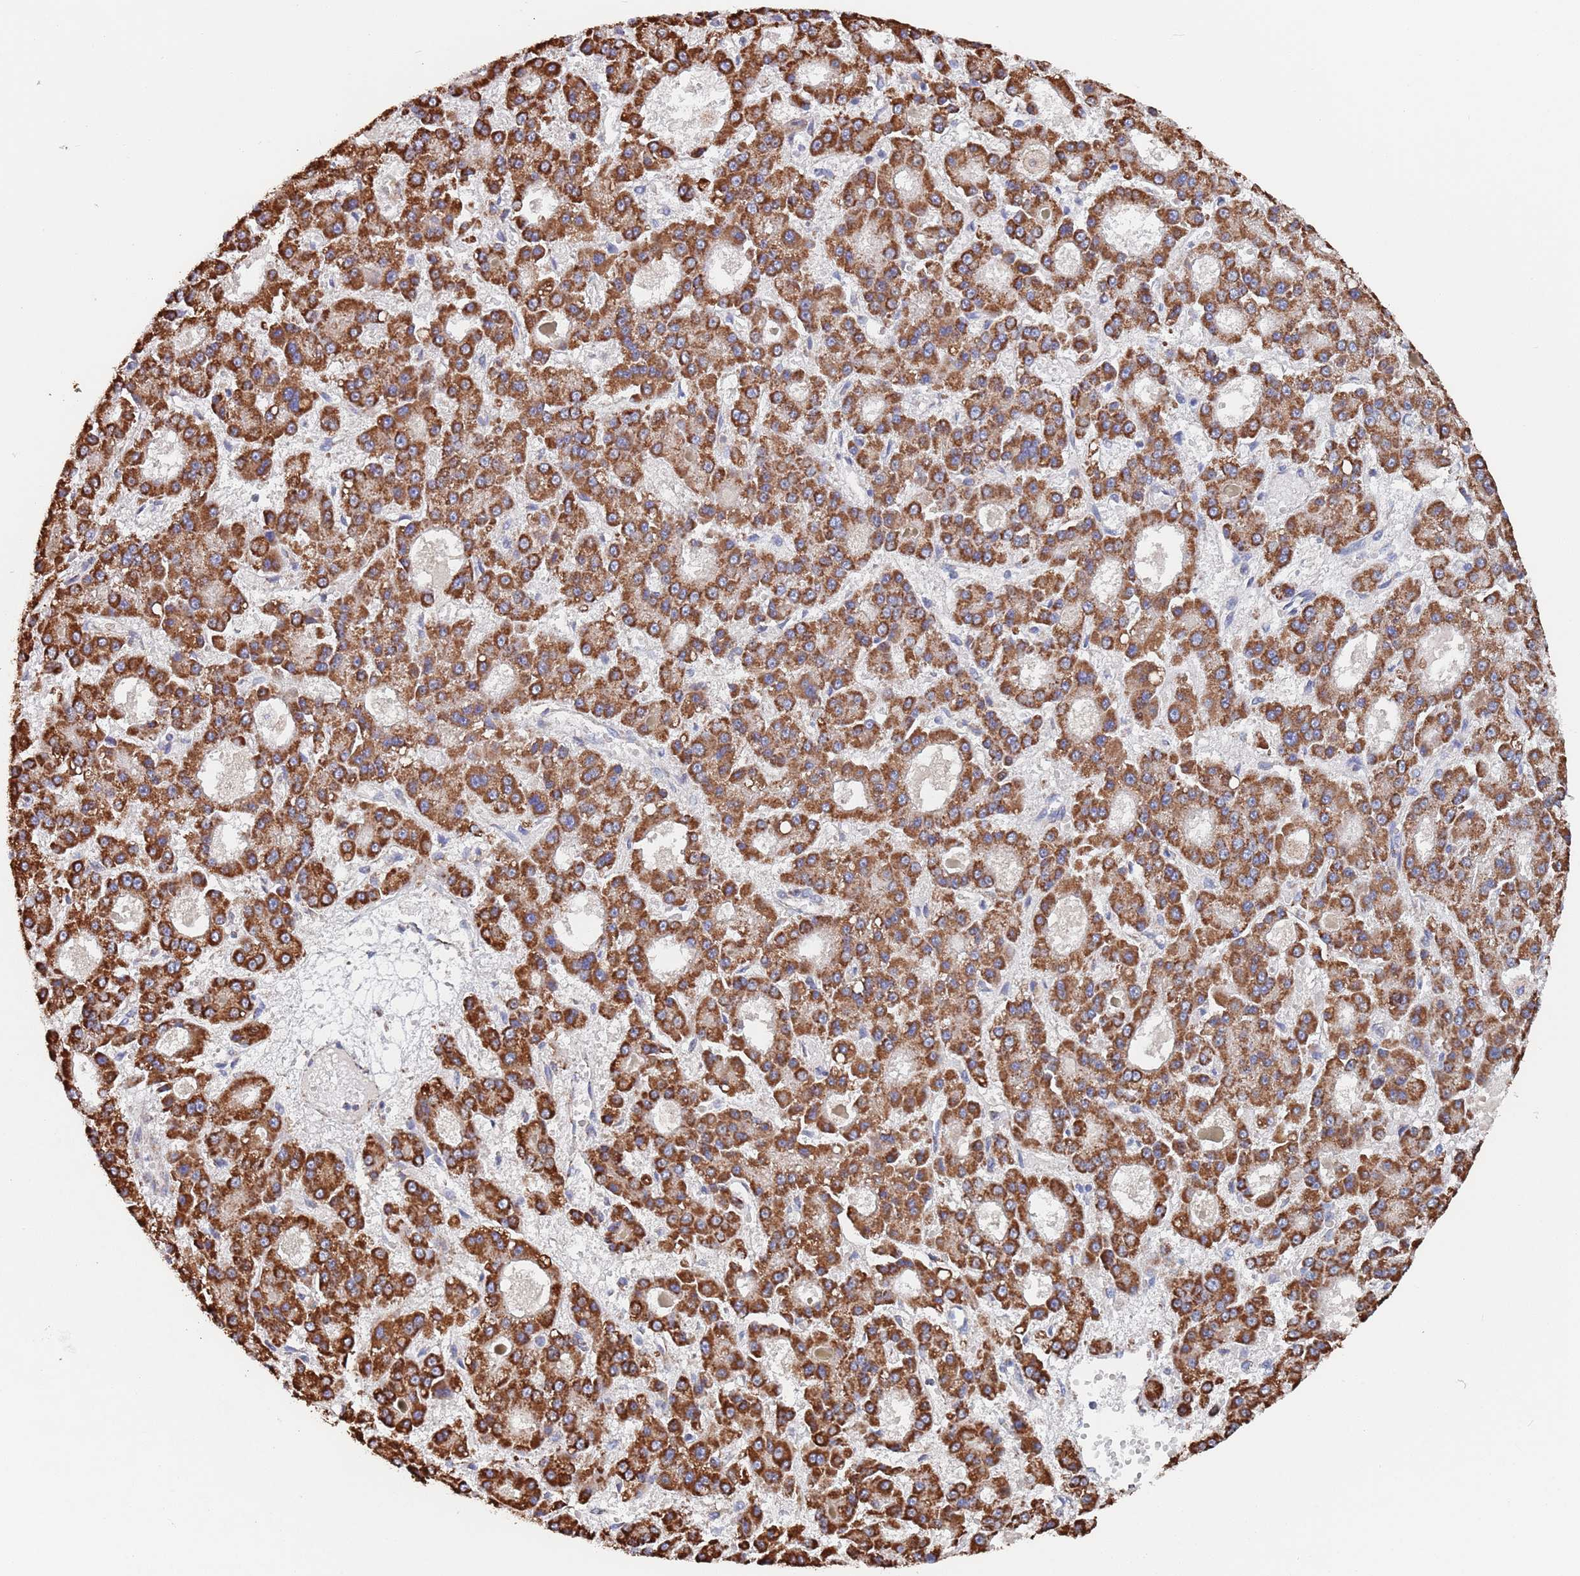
{"staining": {"intensity": "strong", "quantity": ">75%", "location": "cytoplasmic/membranous"}, "tissue": "liver cancer", "cell_type": "Tumor cells", "image_type": "cancer", "snomed": [{"axis": "morphology", "description": "Carcinoma, Hepatocellular, NOS"}, {"axis": "topography", "description": "Liver"}], "caption": "IHC of hepatocellular carcinoma (liver) displays high levels of strong cytoplasmic/membranous positivity in about >75% of tumor cells.", "gene": "PGP", "patient": {"sex": "male", "age": 70}}